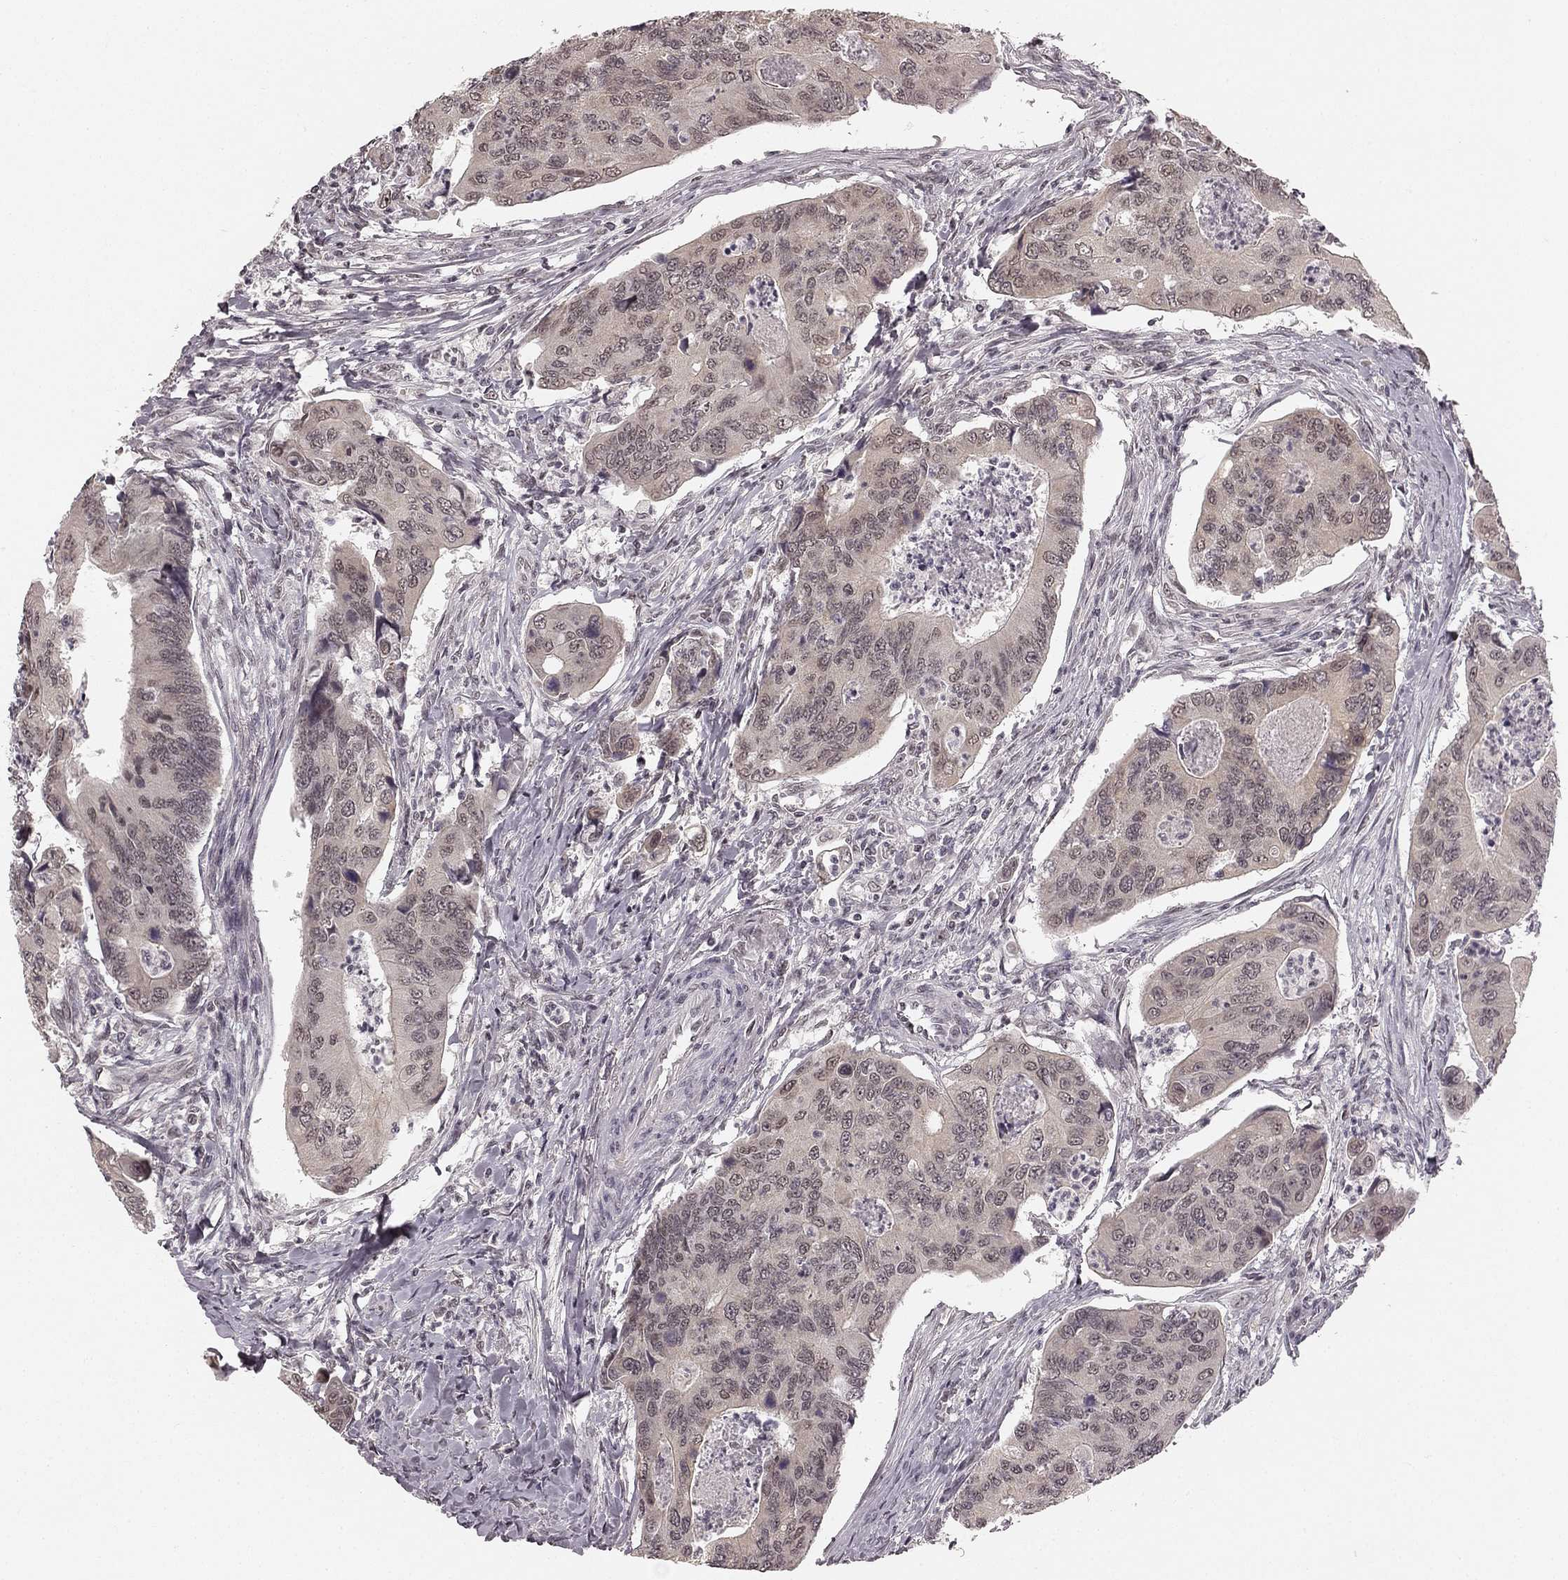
{"staining": {"intensity": "weak", "quantity": "<25%", "location": "cytoplasmic/membranous"}, "tissue": "colorectal cancer", "cell_type": "Tumor cells", "image_type": "cancer", "snomed": [{"axis": "morphology", "description": "Adenocarcinoma, NOS"}, {"axis": "topography", "description": "Colon"}], "caption": "Immunohistochemical staining of human colorectal adenocarcinoma reveals no significant positivity in tumor cells.", "gene": "HCN4", "patient": {"sex": "female", "age": 67}}